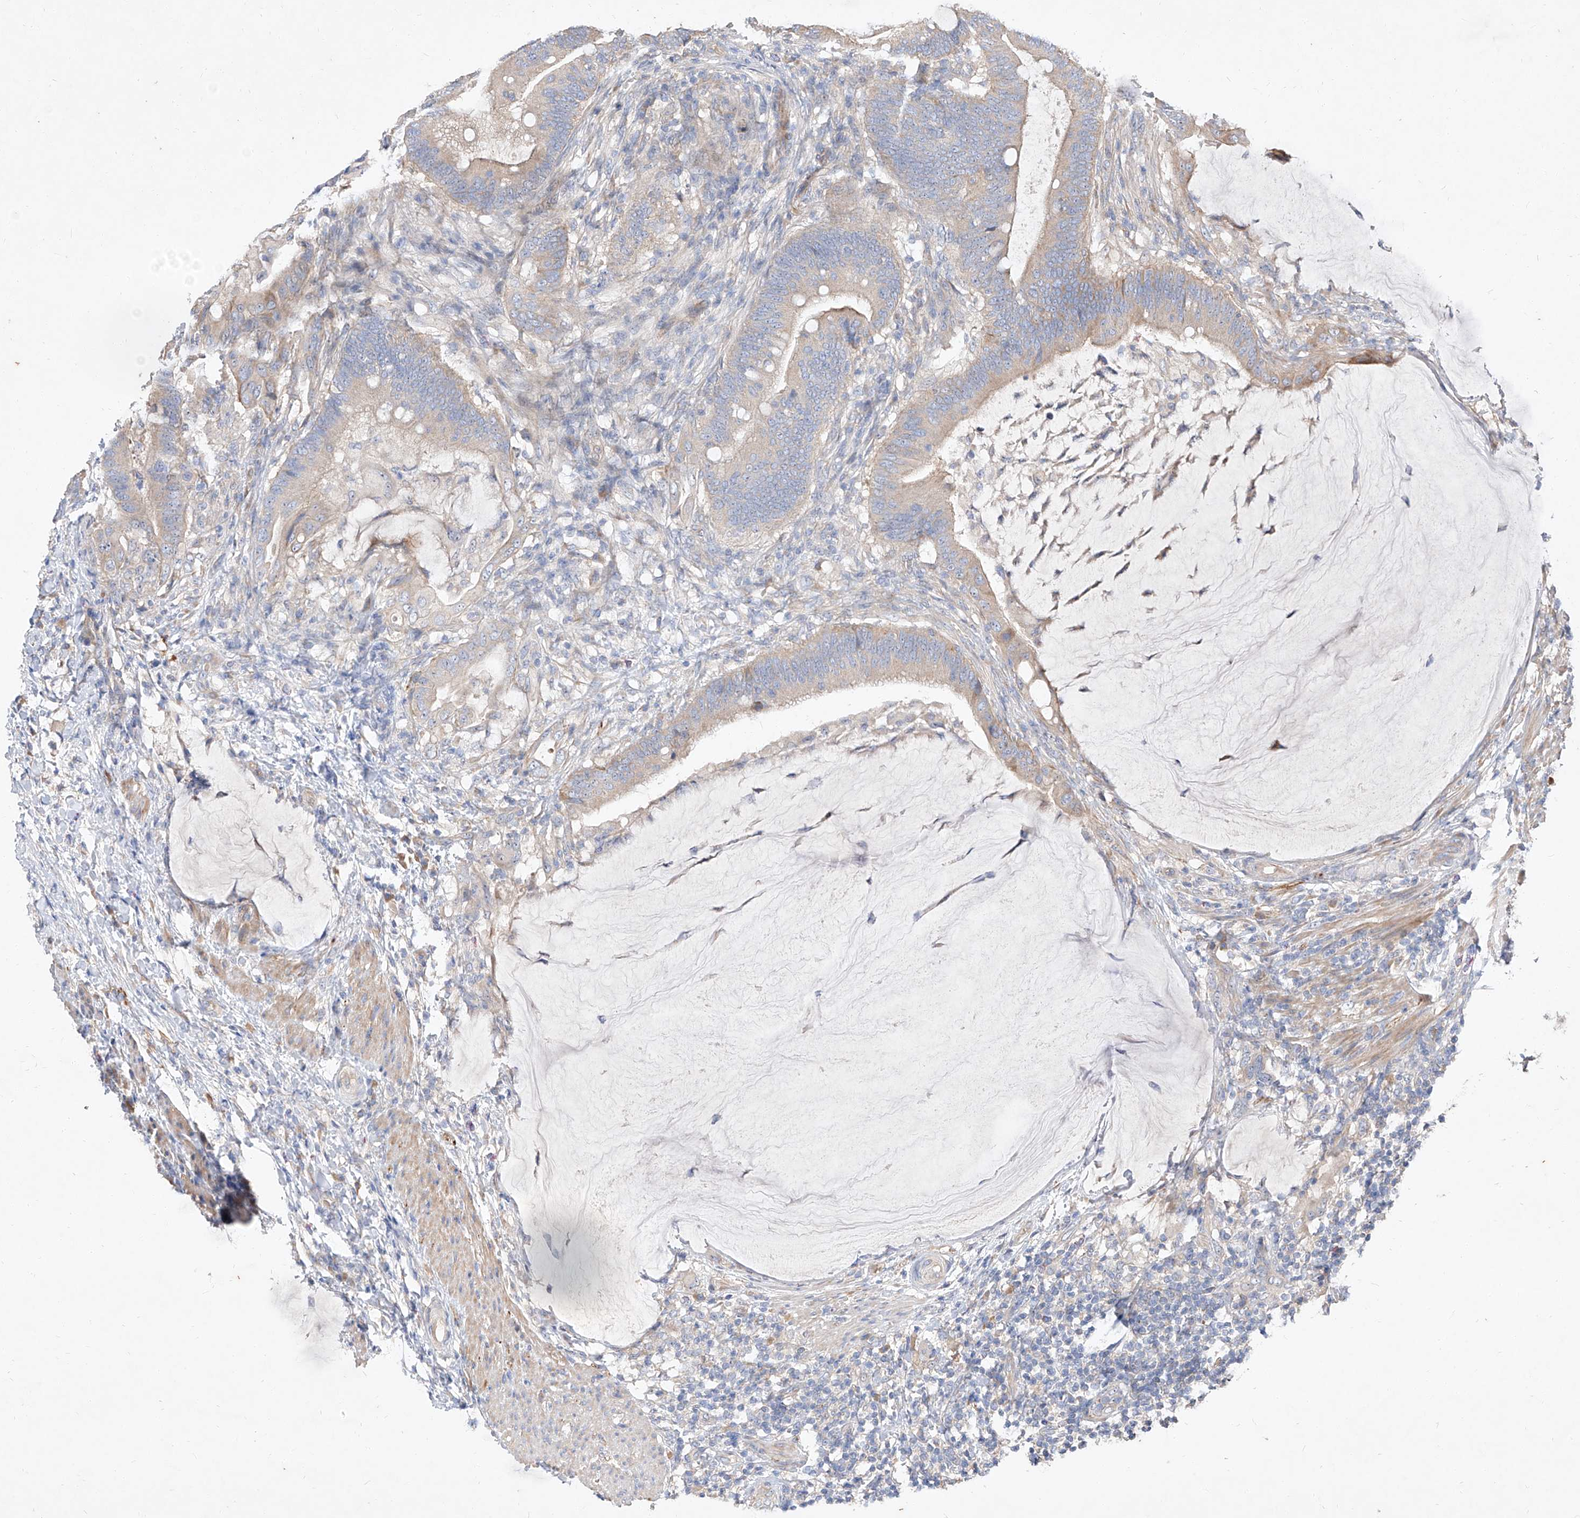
{"staining": {"intensity": "weak", "quantity": "25%-75%", "location": "cytoplasmic/membranous"}, "tissue": "colorectal cancer", "cell_type": "Tumor cells", "image_type": "cancer", "snomed": [{"axis": "morphology", "description": "Adenocarcinoma, NOS"}, {"axis": "topography", "description": "Colon"}], "caption": "Protein staining reveals weak cytoplasmic/membranous expression in about 25%-75% of tumor cells in colorectal adenocarcinoma. (Brightfield microscopy of DAB IHC at high magnification).", "gene": "DIRAS3", "patient": {"sex": "female", "age": 66}}